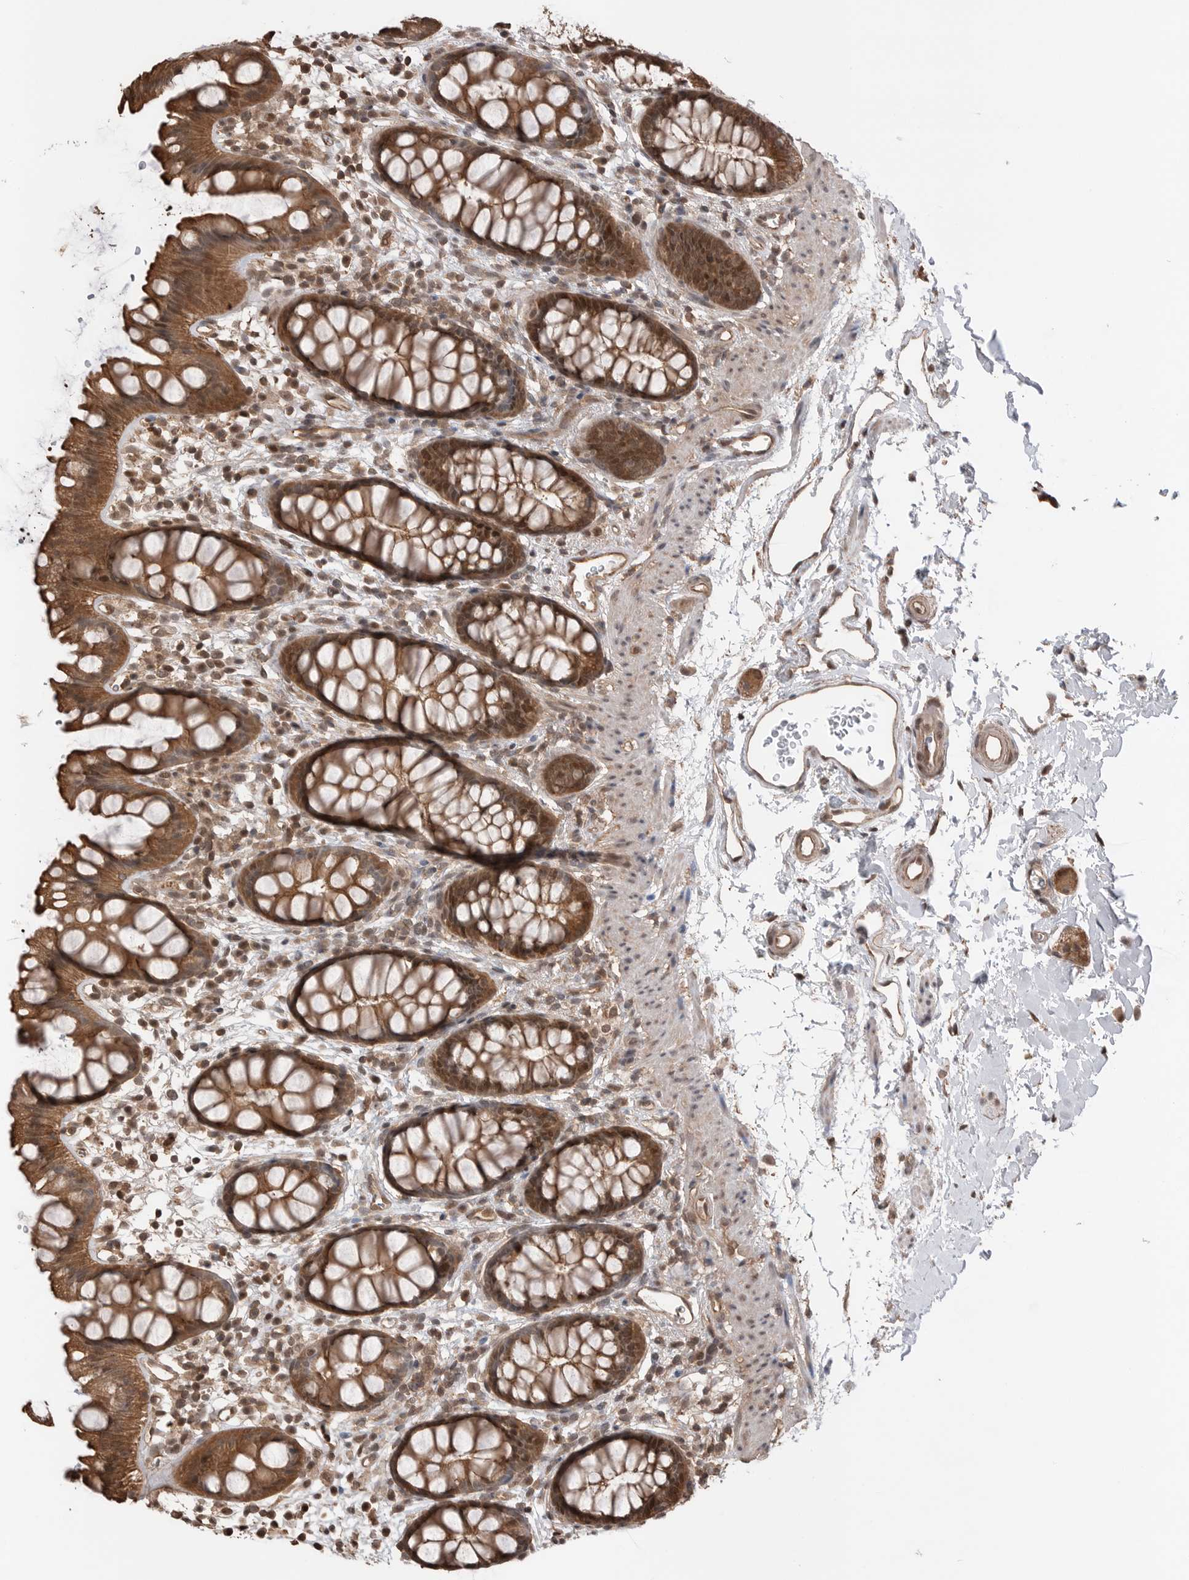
{"staining": {"intensity": "strong", "quantity": ">75%", "location": "cytoplasmic/membranous,nuclear"}, "tissue": "rectum", "cell_type": "Glandular cells", "image_type": "normal", "snomed": [{"axis": "morphology", "description": "Normal tissue, NOS"}, {"axis": "topography", "description": "Rectum"}], "caption": "Strong cytoplasmic/membranous,nuclear positivity is present in about >75% of glandular cells in normal rectum. The staining was performed using DAB to visualize the protein expression in brown, while the nuclei were stained in blue with hematoxylin (Magnification: 20x).", "gene": "PEAK1", "patient": {"sex": "female", "age": 65}}